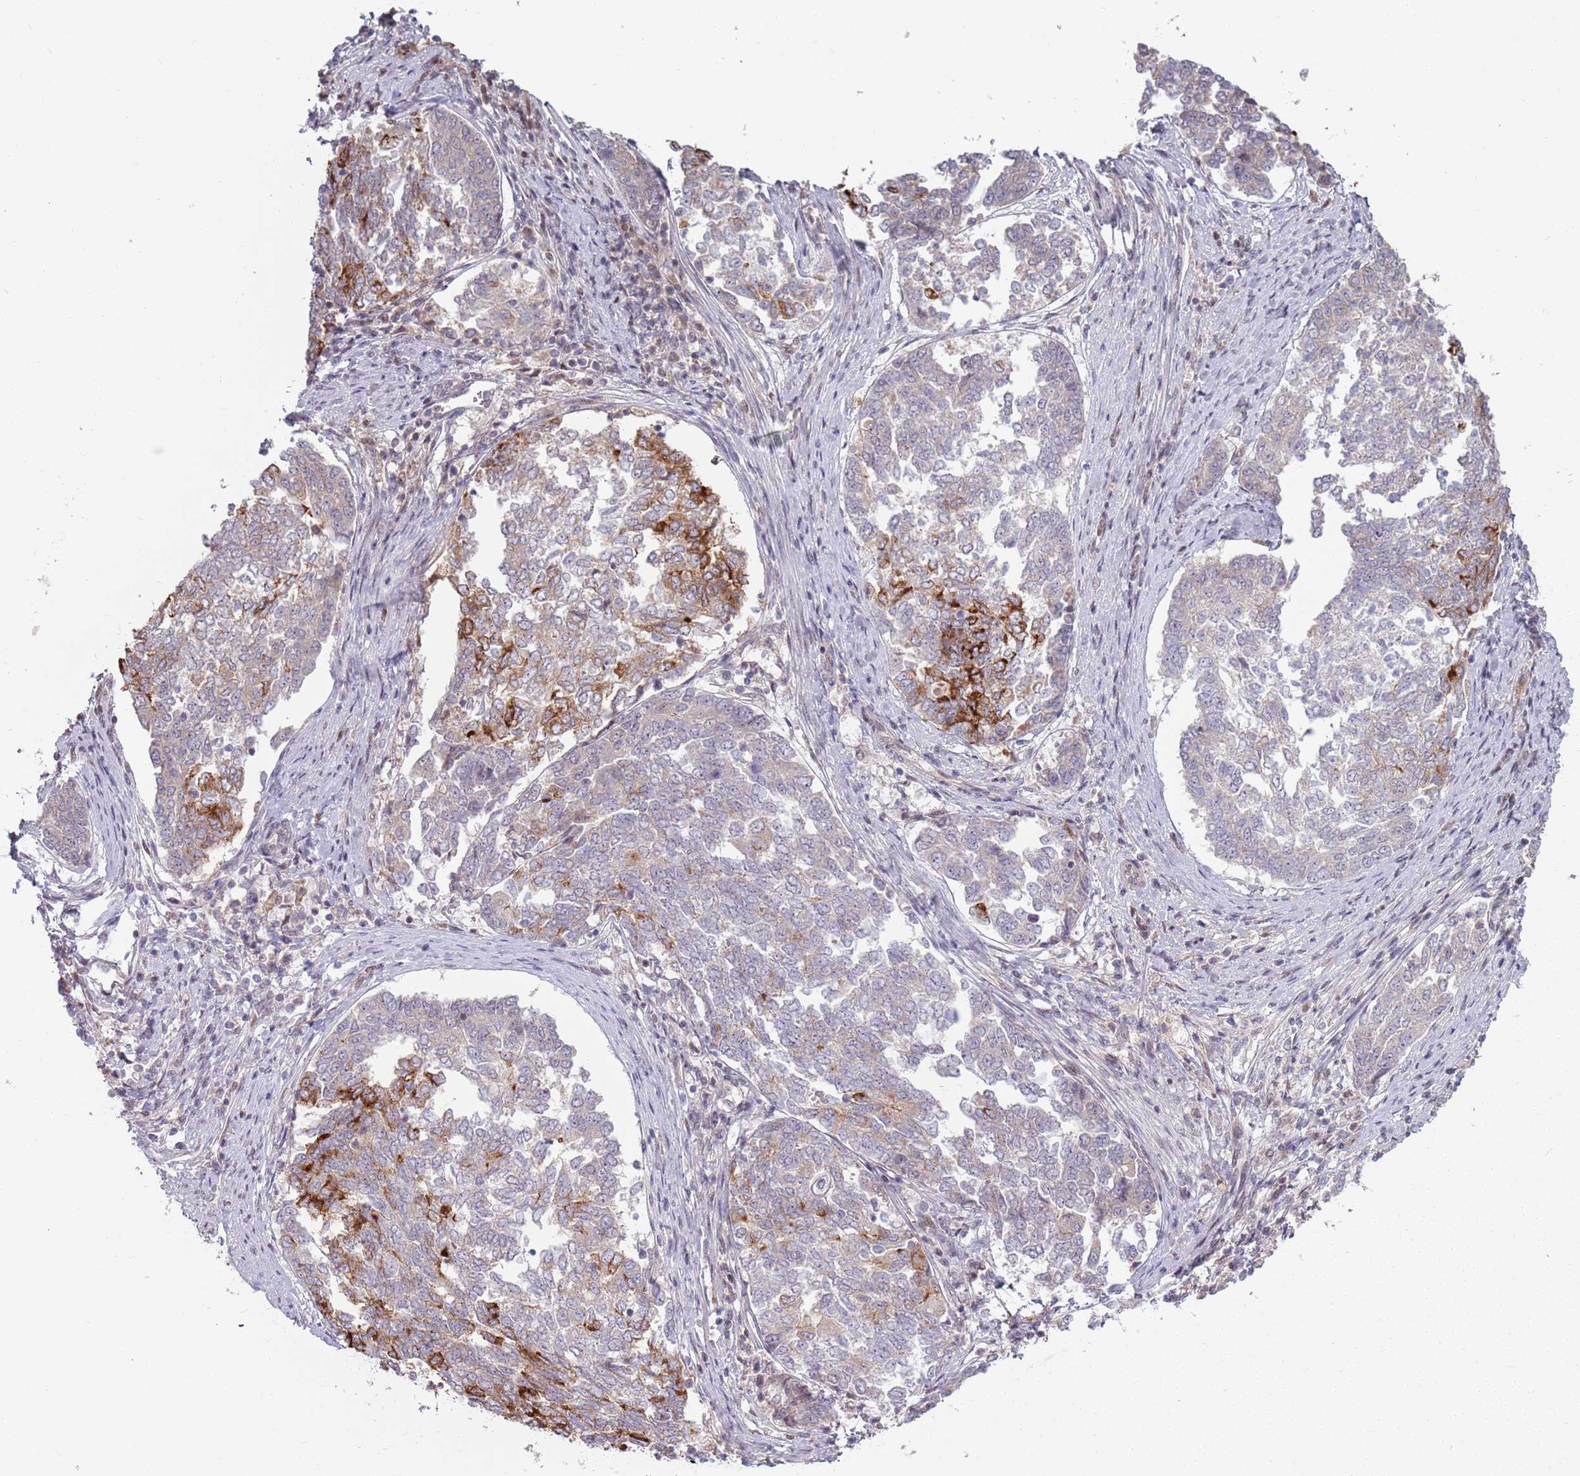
{"staining": {"intensity": "strong", "quantity": "<25%", "location": "cytoplasmic/membranous"}, "tissue": "endometrial cancer", "cell_type": "Tumor cells", "image_type": "cancer", "snomed": [{"axis": "morphology", "description": "Adenocarcinoma, NOS"}, {"axis": "topography", "description": "Endometrium"}], "caption": "Protein expression by immunohistochemistry reveals strong cytoplasmic/membranous staining in approximately <25% of tumor cells in endometrial cancer (adenocarcinoma). (DAB IHC, brown staining for protein, blue staining for nuclei).", "gene": "ADGRG1", "patient": {"sex": "female", "age": 80}}